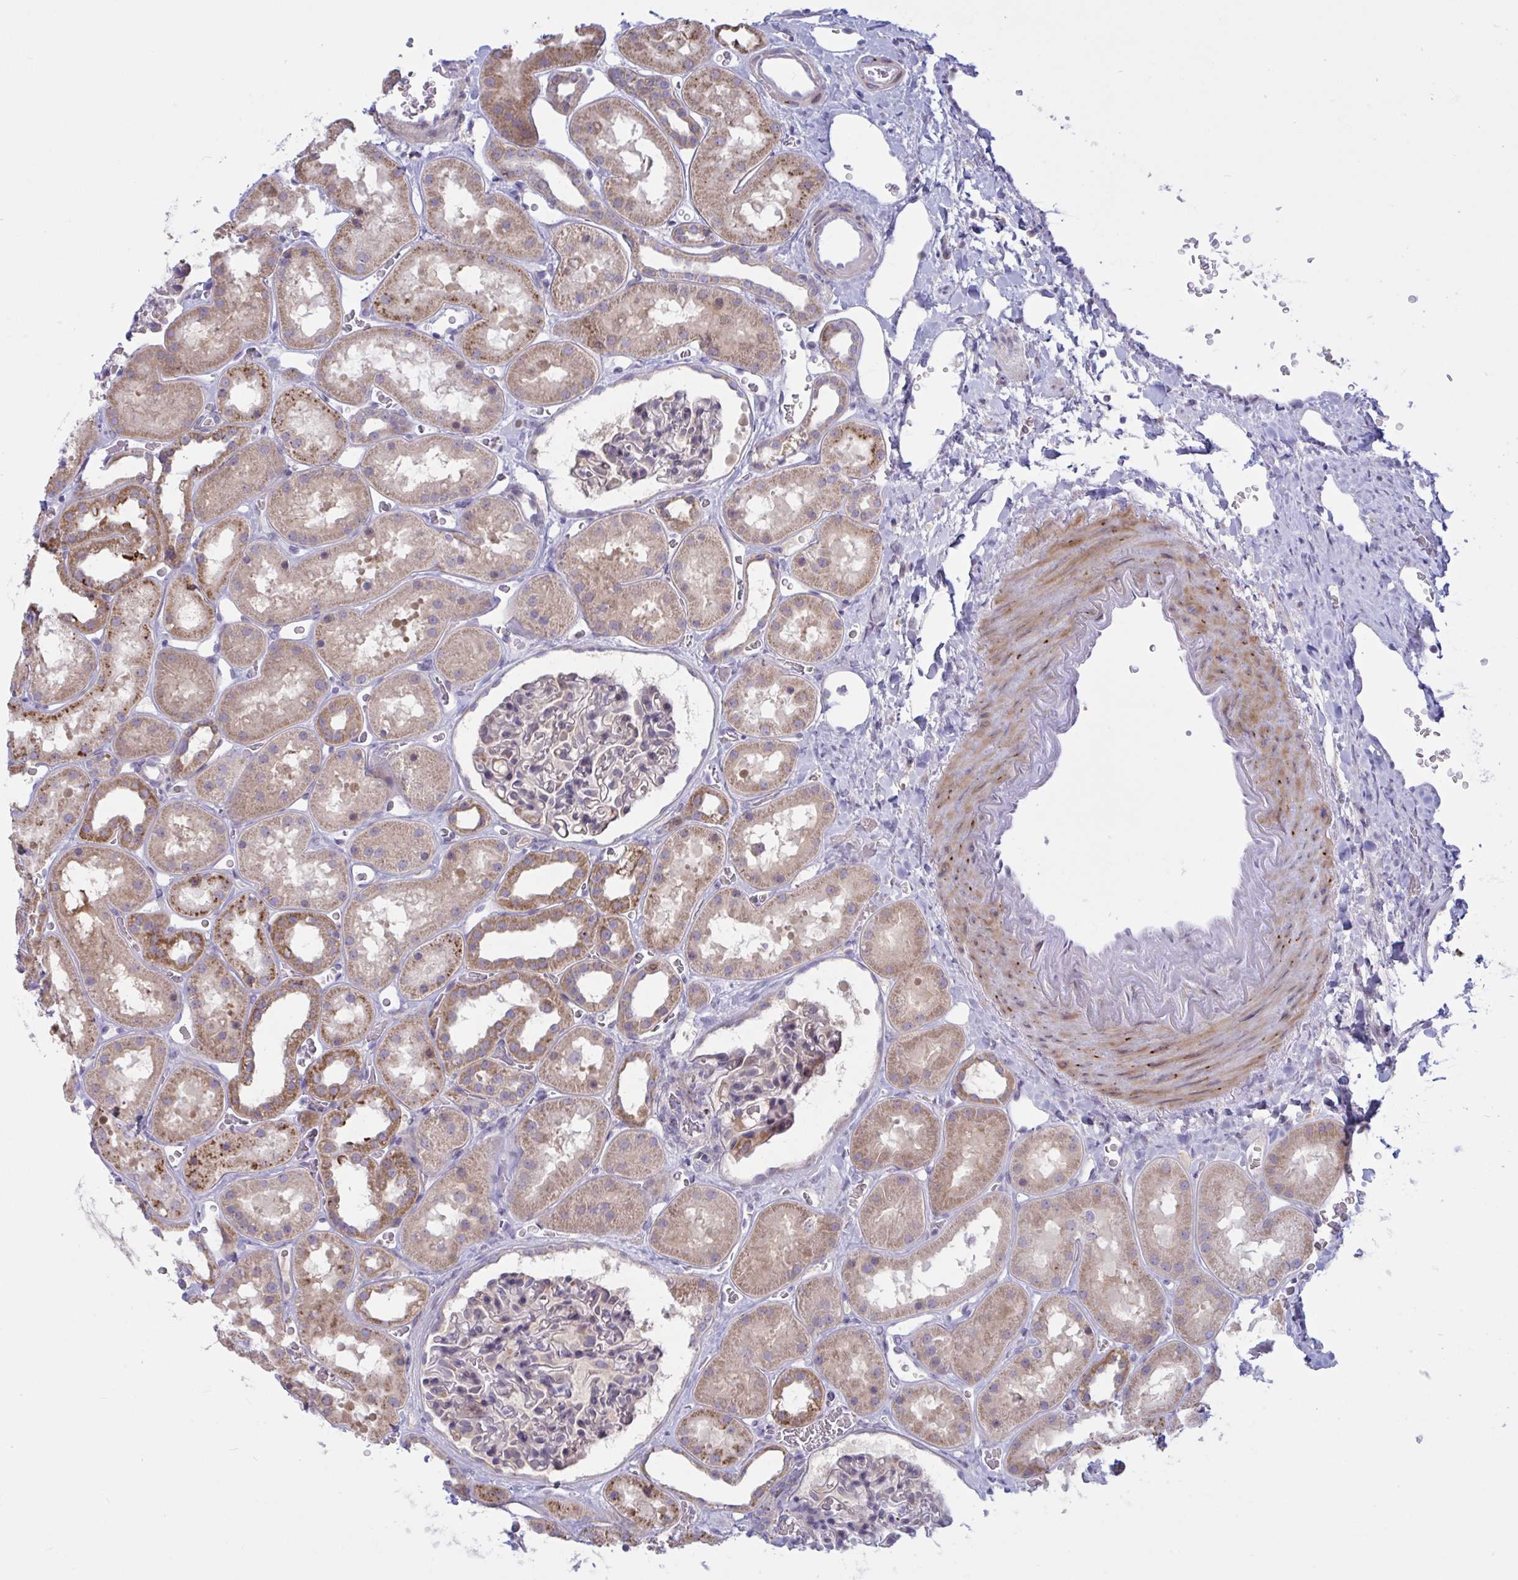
{"staining": {"intensity": "moderate", "quantity": "<25%", "location": "cytoplasmic/membranous"}, "tissue": "kidney", "cell_type": "Cells in glomeruli", "image_type": "normal", "snomed": [{"axis": "morphology", "description": "Normal tissue, NOS"}, {"axis": "topography", "description": "Kidney"}], "caption": "Protein staining demonstrates moderate cytoplasmic/membranous staining in about <25% of cells in glomeruli in benign kidney.", "gene": "VWC2", "patient": {"sex": "female", "age": 41}}